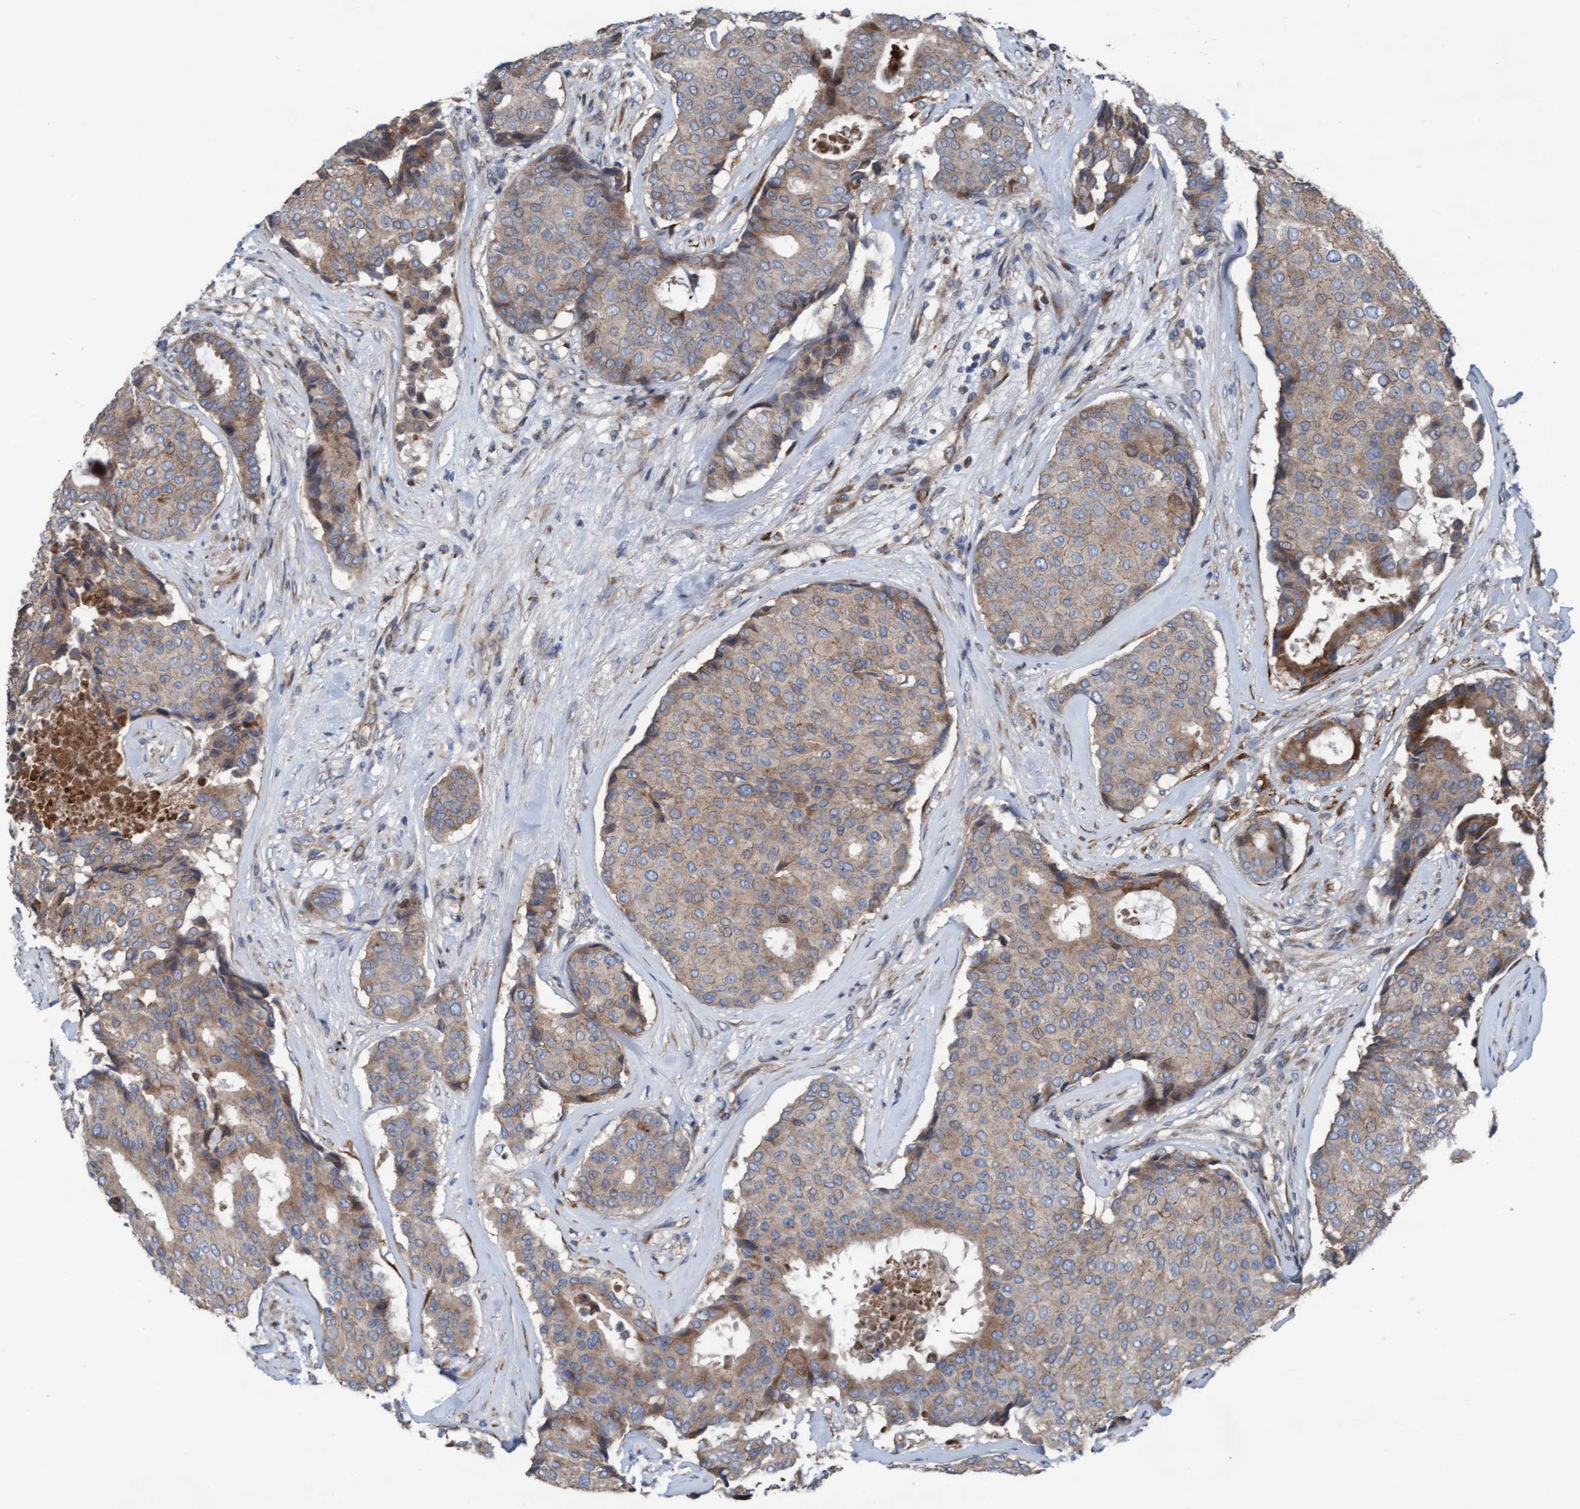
{"staining": {"intensity": "weak", "quantity": "25%-75%", "location": "cytoplasmic/membranous"}, "tissue": "breast cancer", "cell_type": "Tumor cells", "image_type": "cancer", "snomed": [{"axis": "morphology", "description": "Duct carcinoma"}, {"axis": "topography", "description": "Breast"}], "caption": "Immunohistochemistry (DAB) staining of human breast cancer exhibits weak cytoplasmic/membranous protein expression in approximately 25%-75% of tumor cells.", "gene": "KLHL26", "patient": {"sex": "female", "age": 75}}